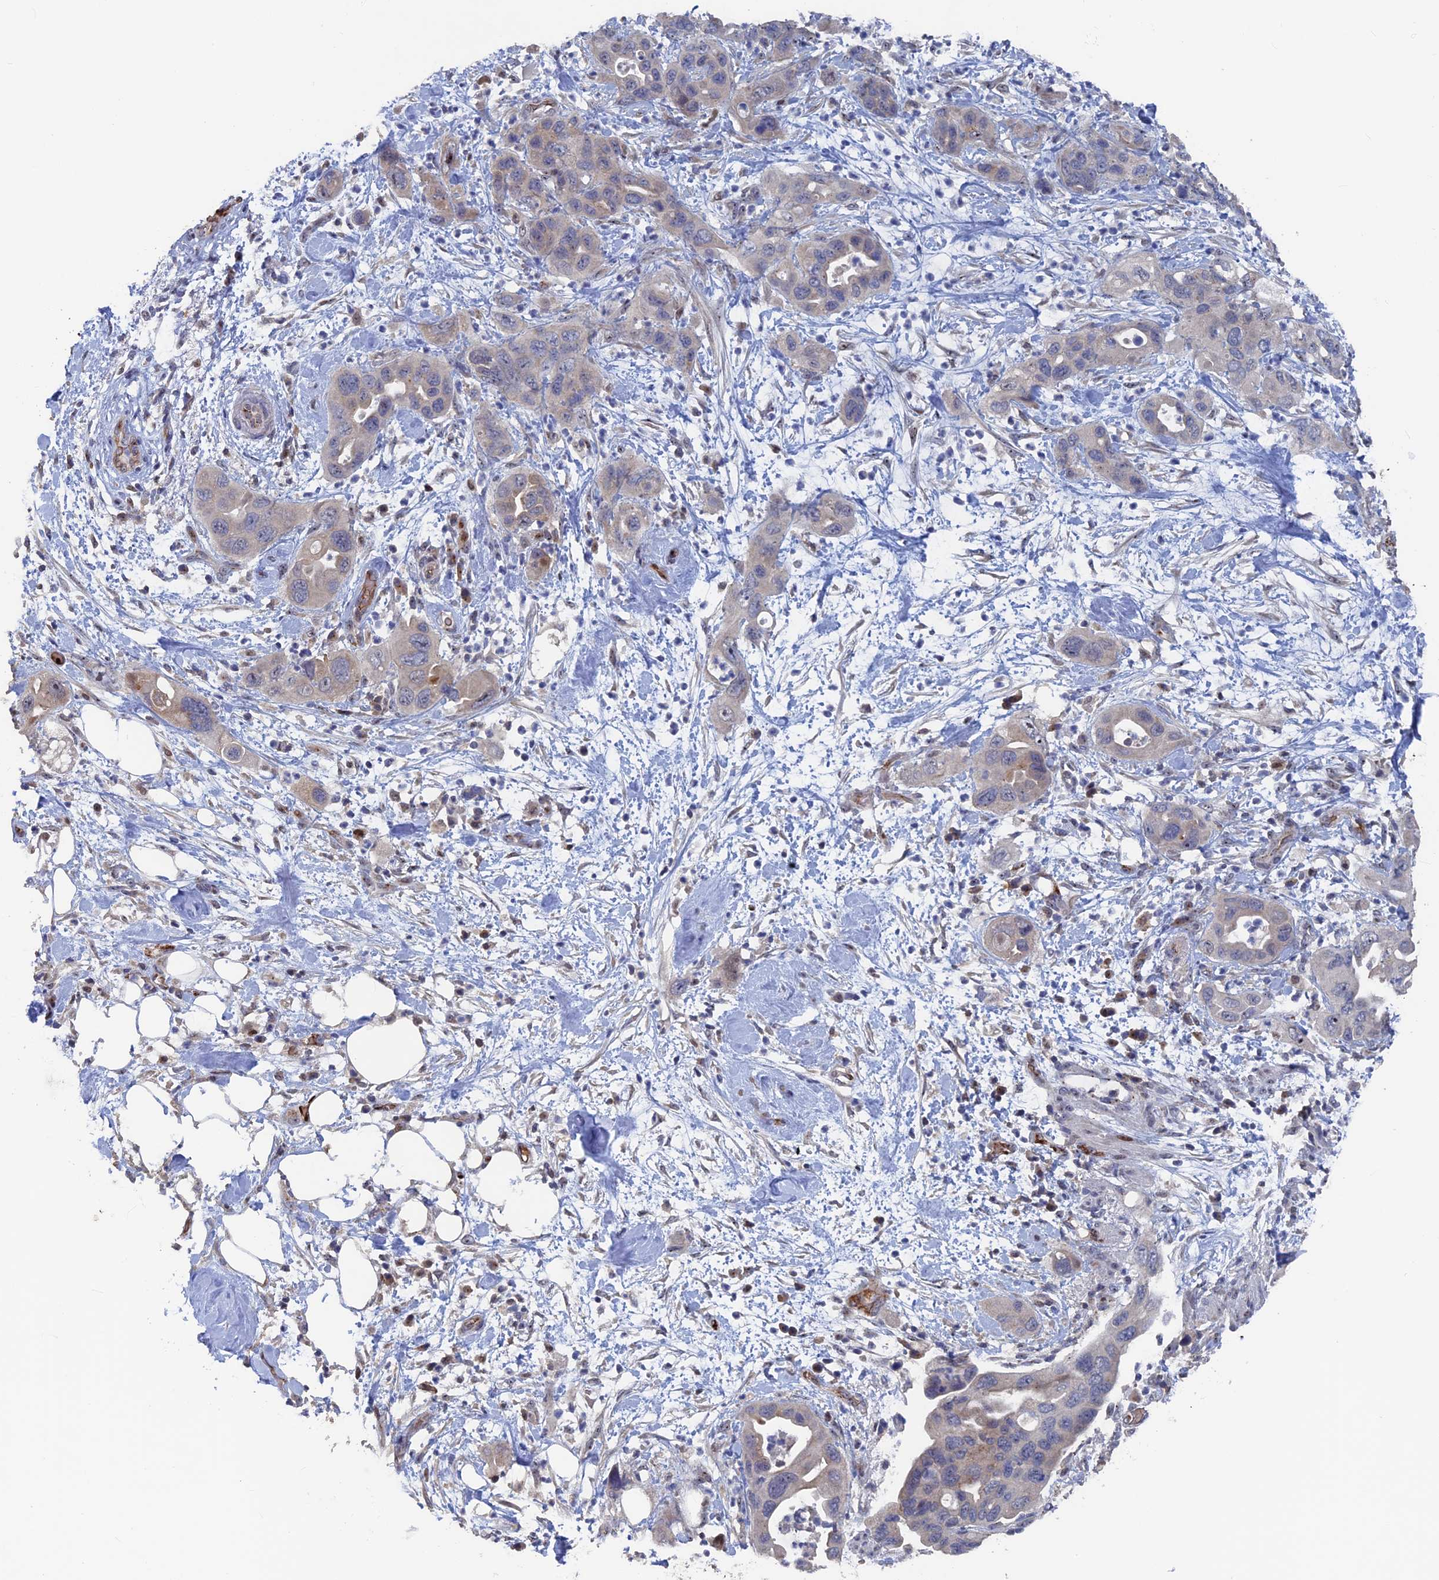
{"staining": {"intensity": "moderate", "quantity": "<25%", "location": "cytoplasmic/membranous"}, "tissue": "pancreatic cancer", "cell_type": "Tumor cells", "image_type": "cancer", "snomed": [{"axis": "morphology", "description": "Adenocarcinoma, NOS"}, {"axis": "topography", "description": "Pancreas"}], "caption": "Moderate cytoplasmic/membranous staining is appreciated in about <25% of tumor cells in pancreatic cancer (adenocarcinoma).", "gene": "SH3D21", "patient": {"sex": "female", "age": 71}}